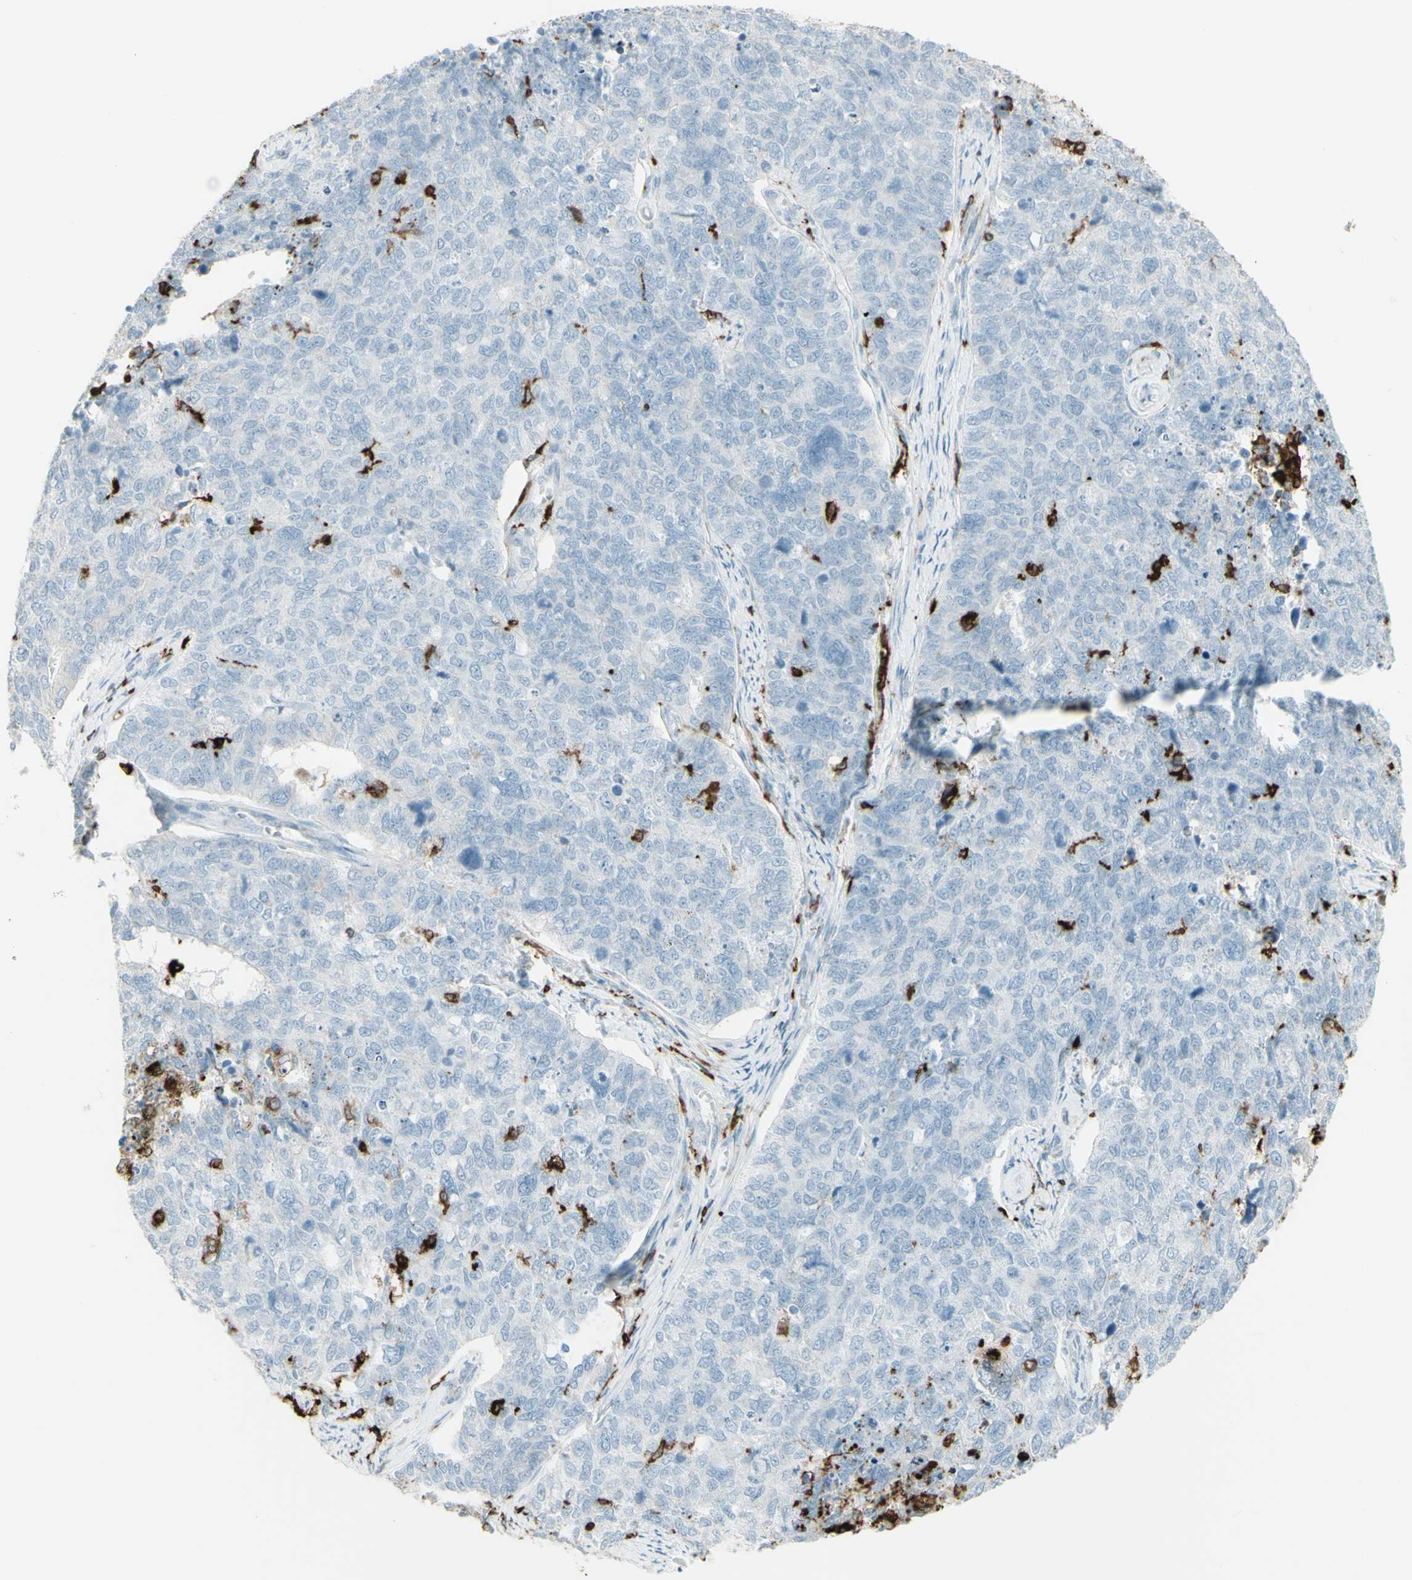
{"staining": {"intensity": "negative", "quantity": "none", "location": "none"}, "tissue": "cervical cancer", "cell_type": "Tumor cells", "image_type": "cancer", "snomed": [{"axis": "morphology", "description": "Squamous cell carcinoma, NOS"}, {"axis": "topography", "description": "Cervix"}], "caption": "IHC of cervical squamous cell carcinoma reveals no positivity in tumor cells.", "gene": "HLA-DPB1", "patient": {"sex": "female", "age": 63}}